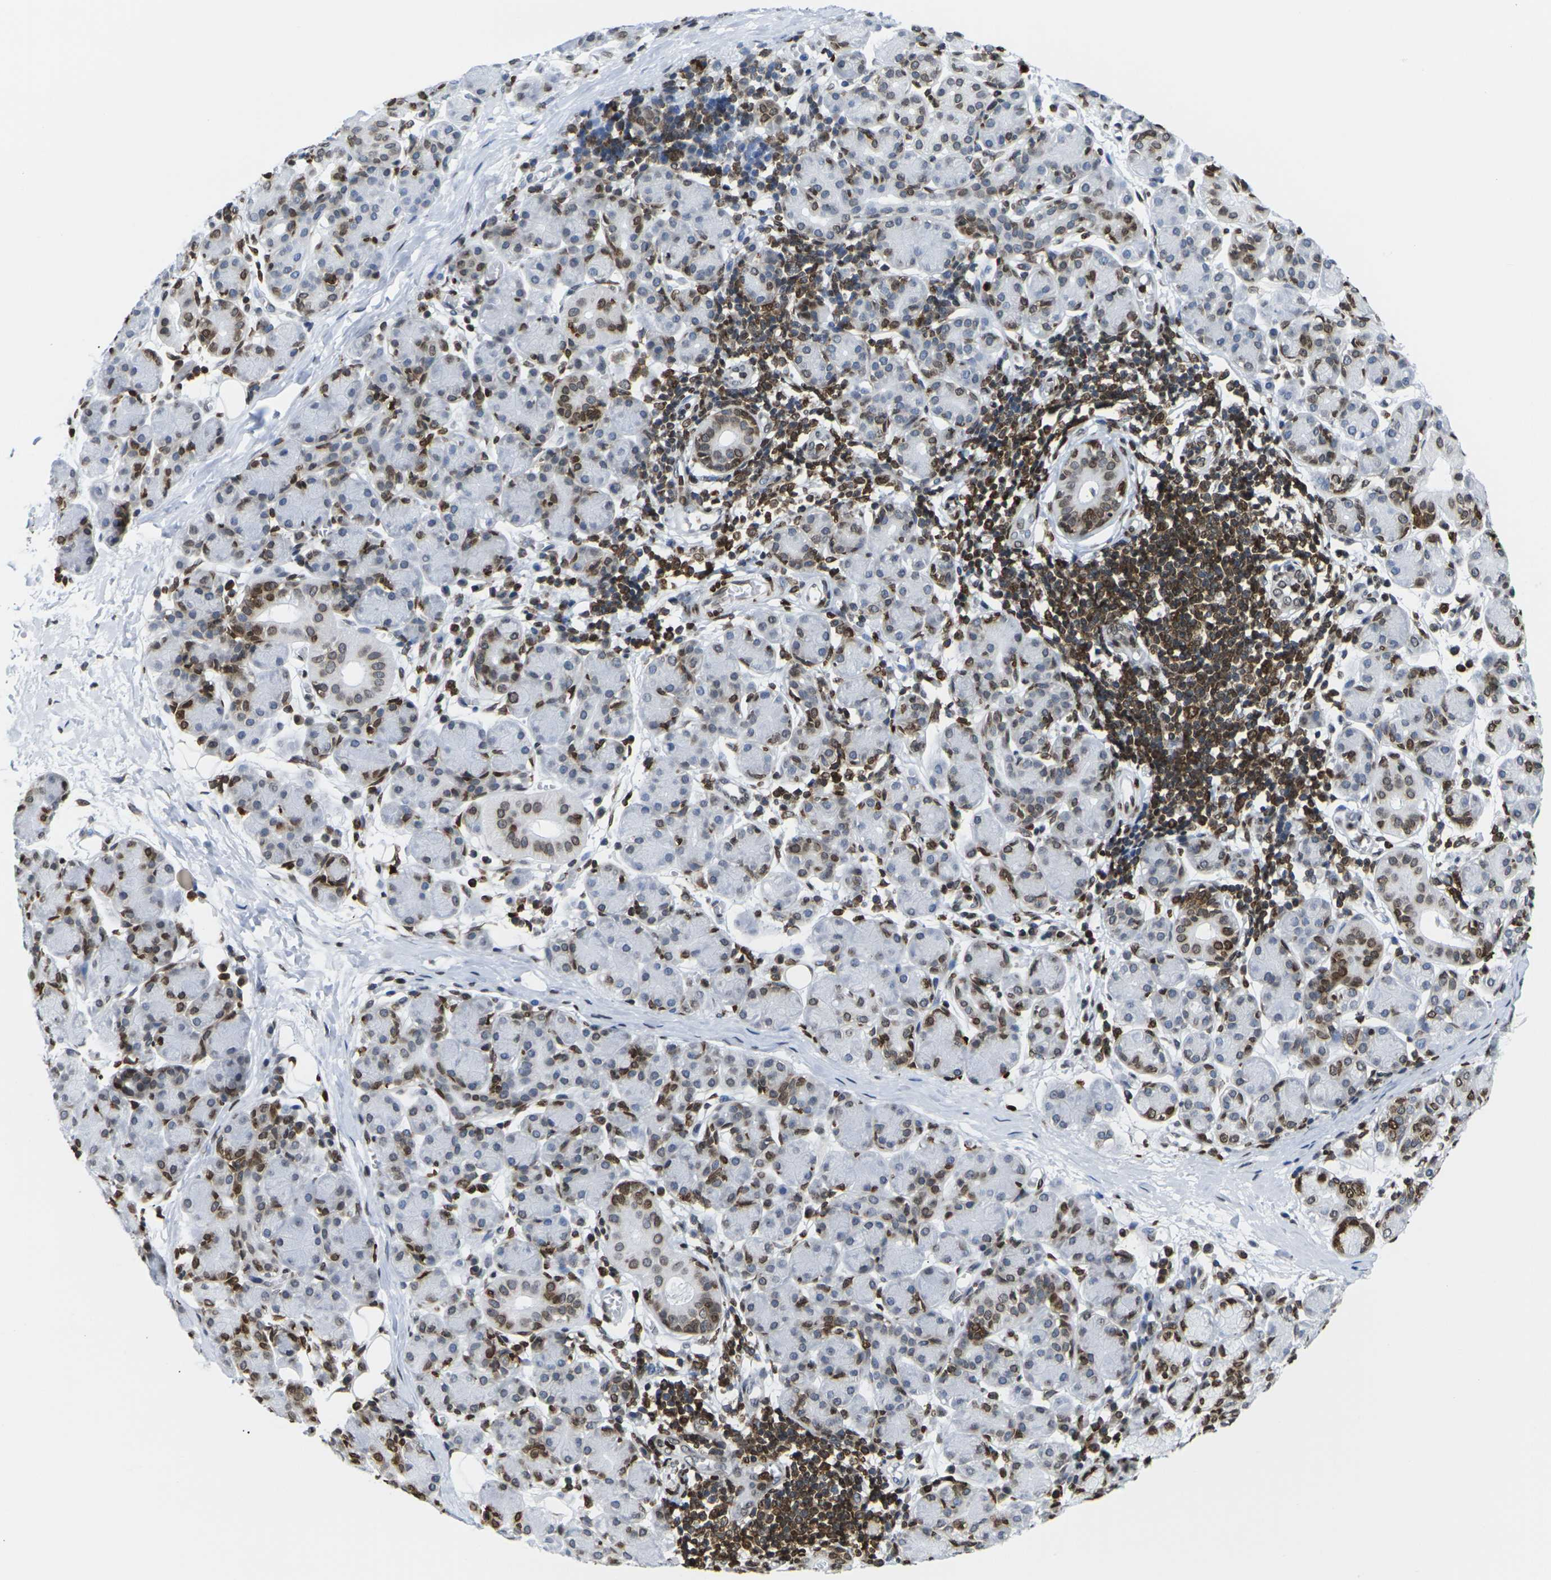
{"staining": {"intensity": "moderate", "quantity": "25%-75%", "location": "nuclear"}, "tissue": "salivary gland", "cell_type": "Glandular cells", "image_type": "normal", "snomed": [{"axis": "morphology", "description": "Normal tissue, NOS"}, {"axis": "morphology", "description": "Inflammation, NOS"}, {"axis": "topography", "description": "Lymph node"}, {"axis": "topography", "description": "Salivary gland"}], "caption": "Approximately 25%-75% of glandular cells in normal human salivary gland reveal moderate nuclear protein expression as visualized by brown immunohistochemical staining.", "gene": "H2AC21", "patient": {"sex": "male", "age": 3}}